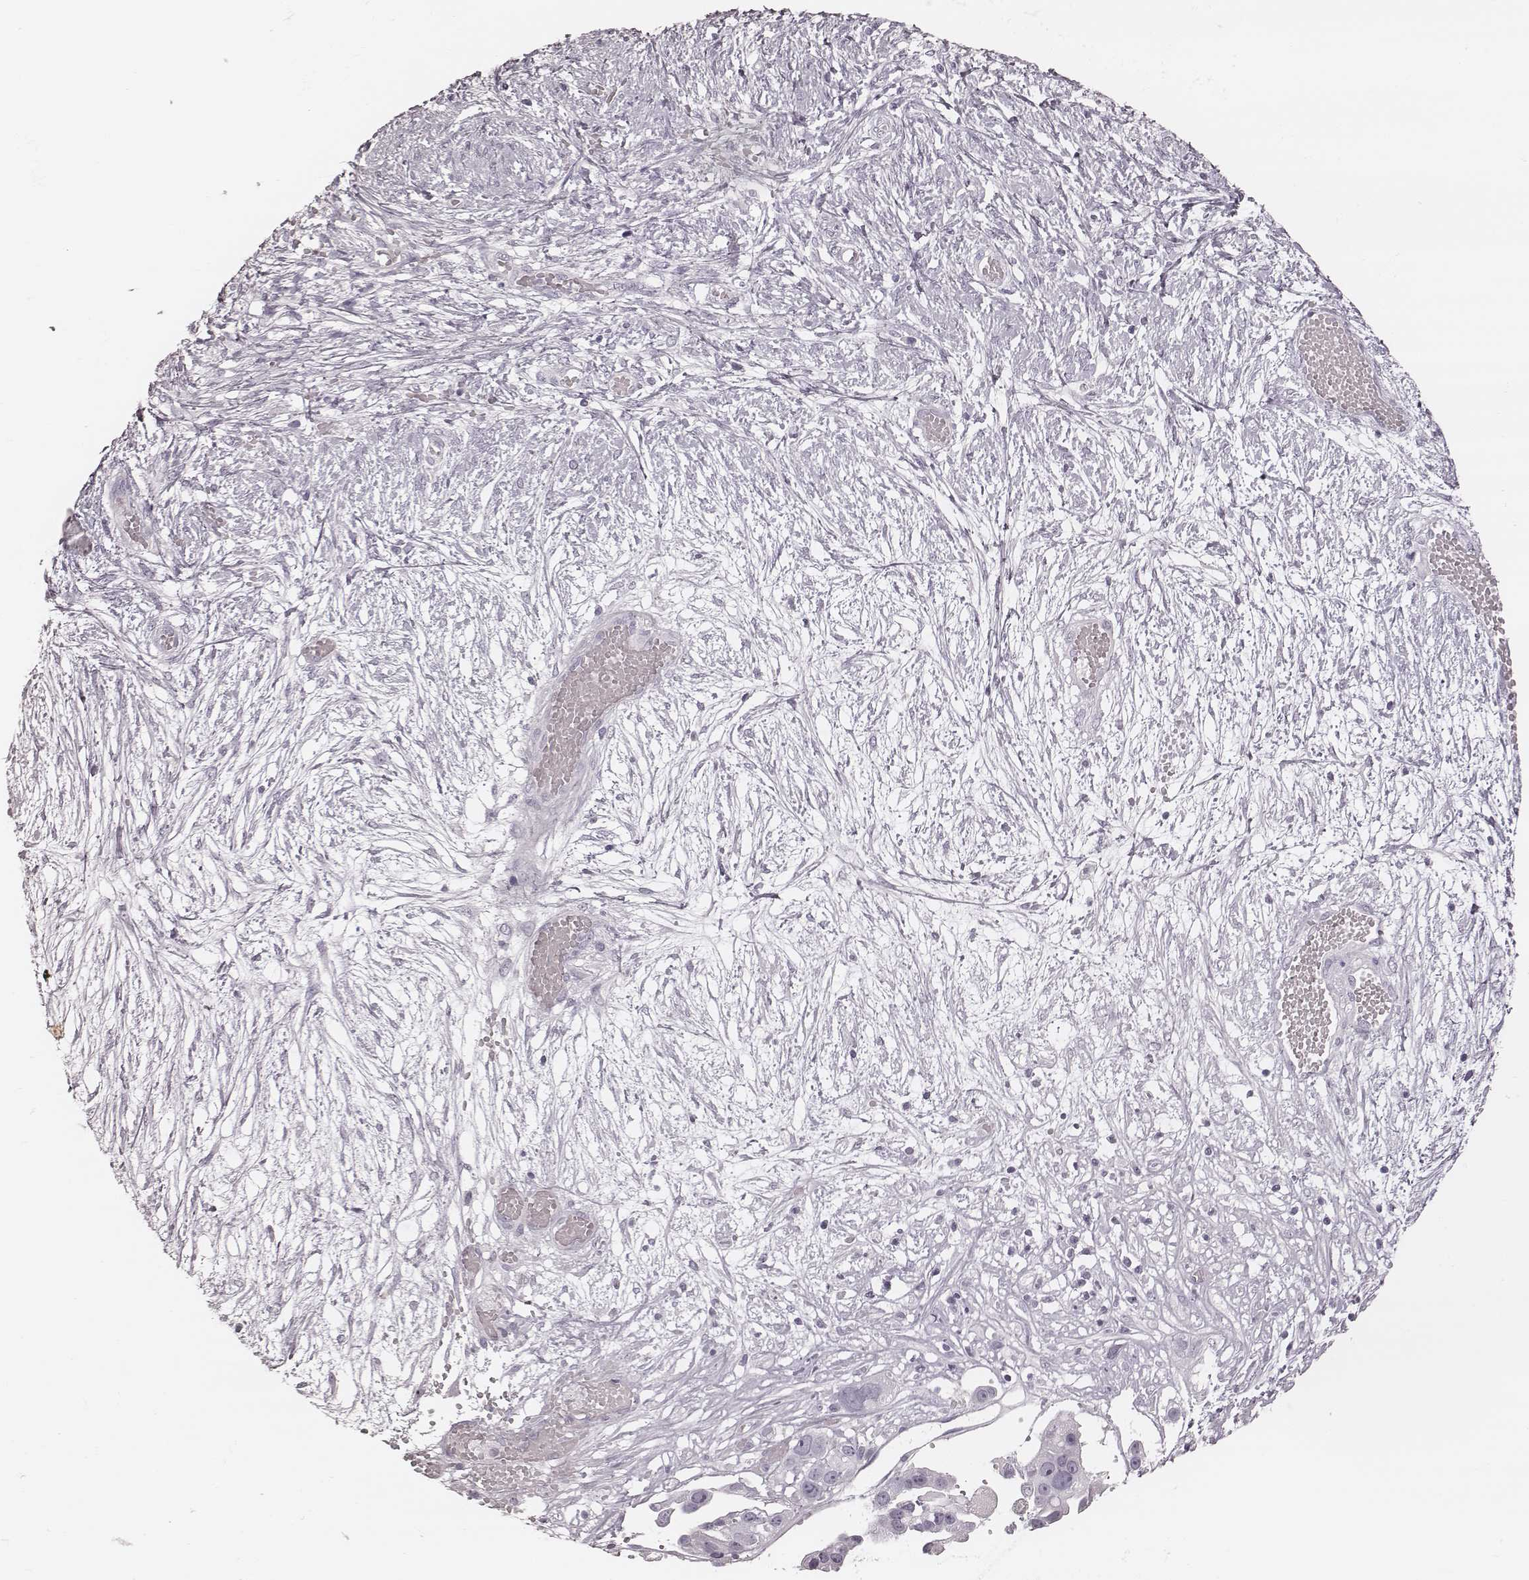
{"staining": {"intensity": "negative", "quantity": "none", "location": "none"}, "tissue": "ovarian cancer", "cell_type": "Tumor cells", "image_type": "cancer", "snomed": [{"axis": "morphology", "description": "Cystadenocarcinoma, serous, NOS"}, {"axis": "topography", "description": "Ovary"}], "caption": "Tumor cells show no significant positivity in ovarian serous cystadenocarcinoma. Brightfield microscopy of immunohistochemistry stained with DAB (3,3'-diaminobenzidine) (brown) and hematoxylin (blue), captured at high magnification.", "gene": "MSX1", "patient": {"sex": "female", "age": 56}}